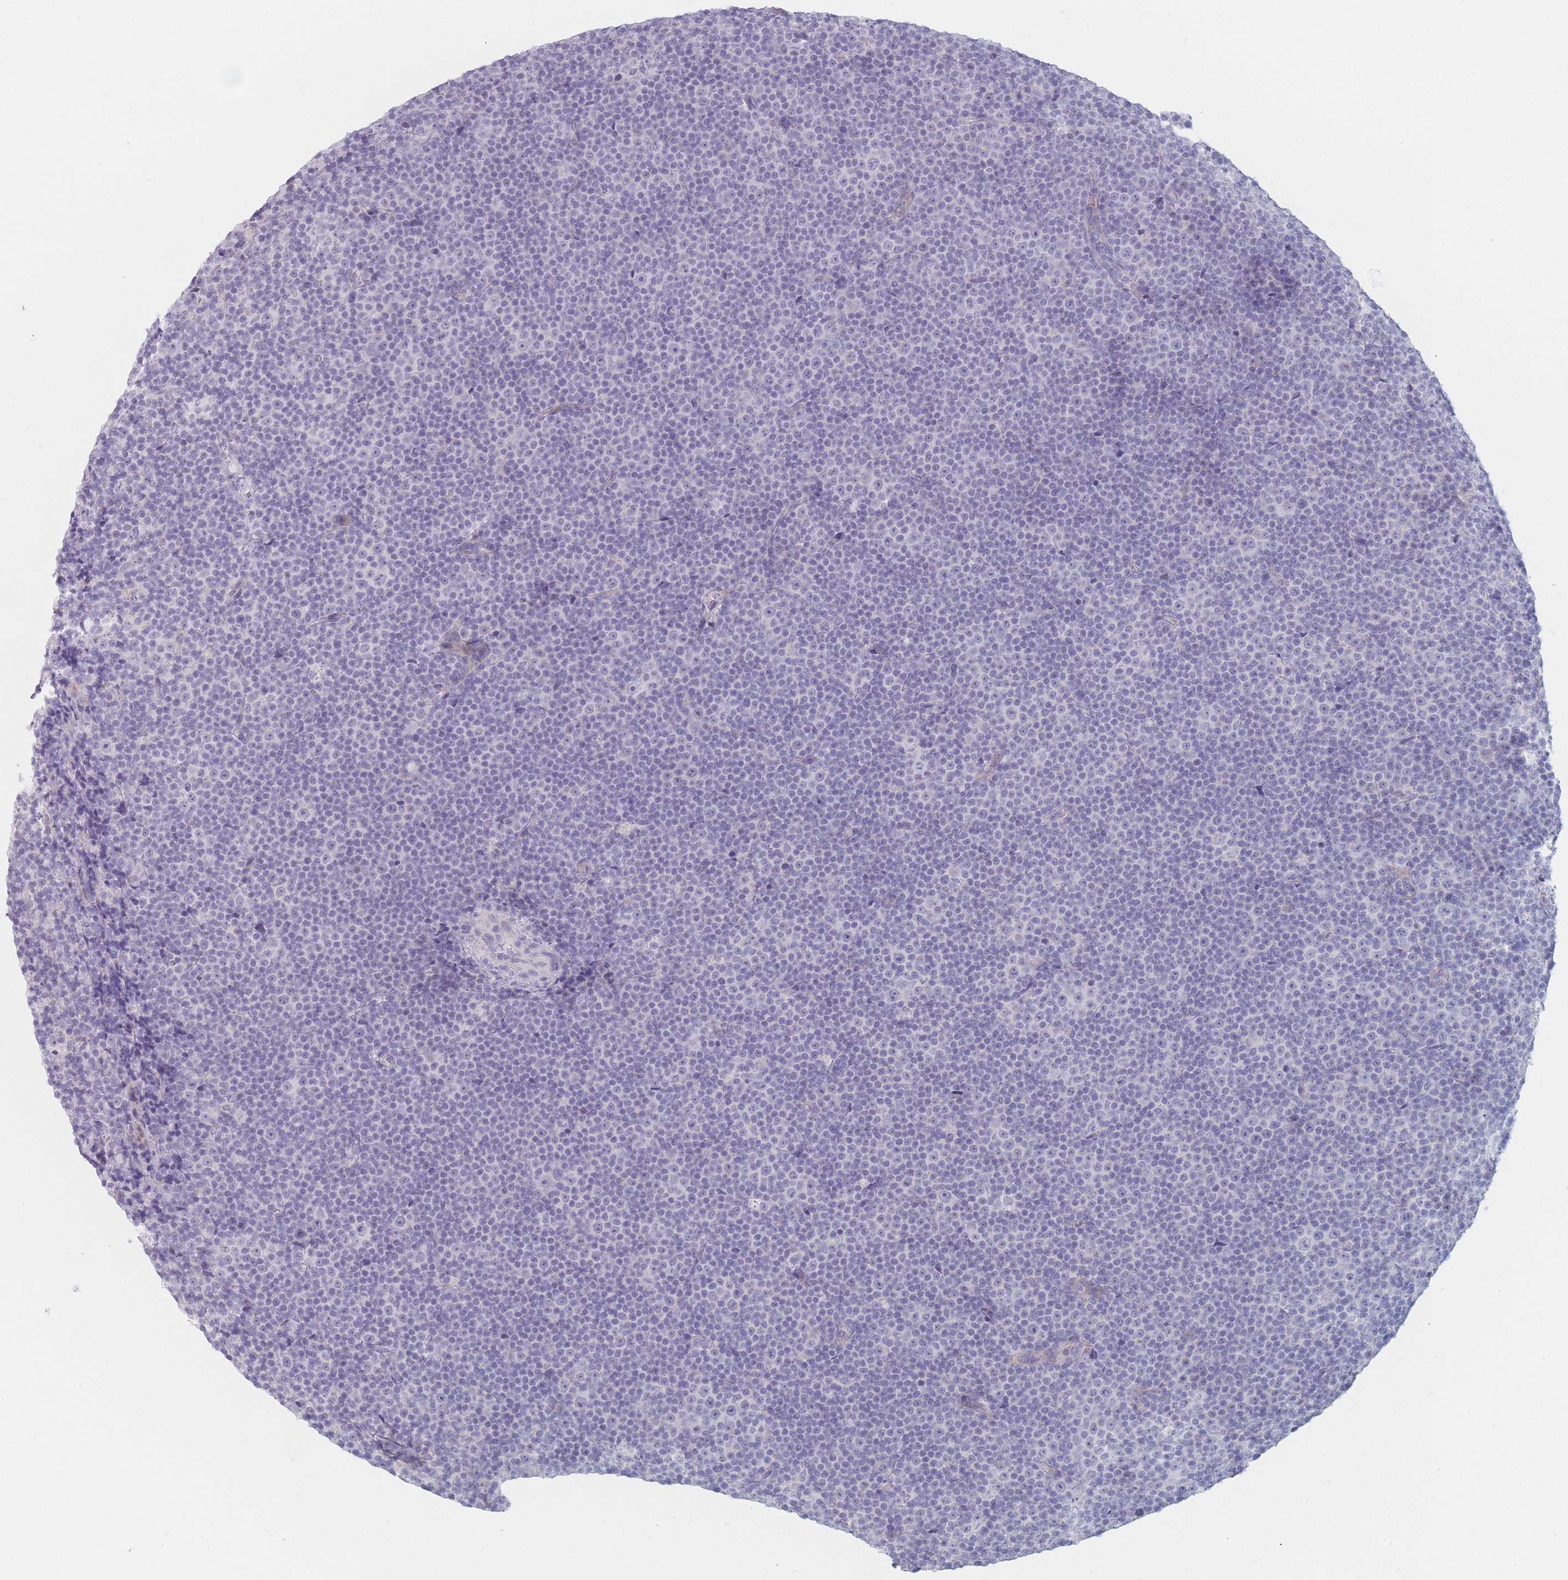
{"staining": {"intensity": "negative", "quantity": "none", "location": "none"}, "tissue": "lymphoma", "cell_type": "Tumor cells", "image_type": "cancer", "snomed": [{"axis": "morphology", "description": "Malignant lymphoma, non-Hodgkin's type, Low grade"}, {"axis": "topography", "description": "Lymph node"}], "caption": "Immunohistochemistry (IHC) of human lymphoma exhibits no staining in tumor cells.", "gene": "PIGM", "patient": {"sex": "female", "age": 67}}